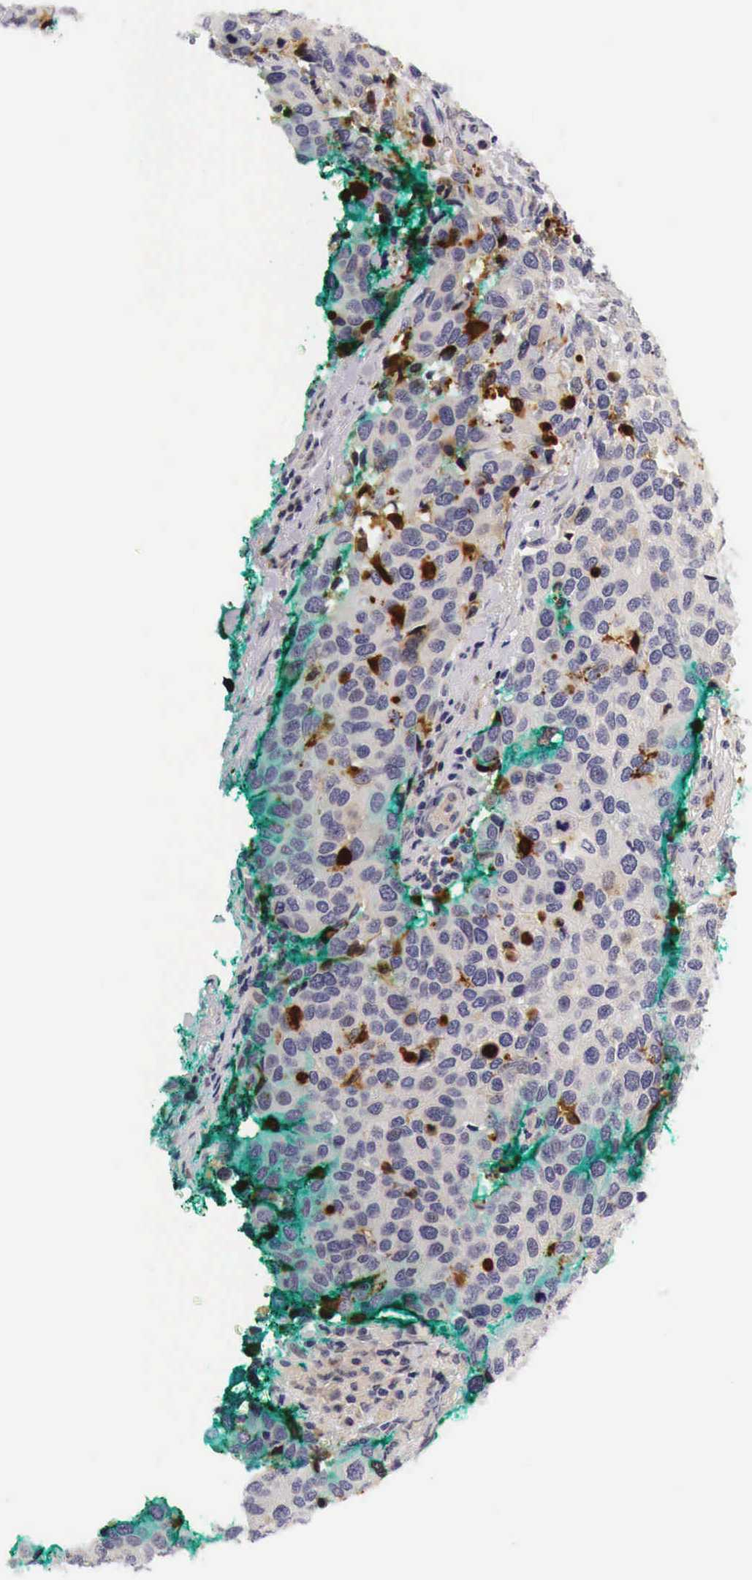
{"staining": {"intensity": "moderate", "quantity": "<25%", "location": "cytoplasmic/membranous"}, "tissue": "cervical cancer", "cell_type": "Tumor cells", "image_type": "cancer", "snomed": [{"axis": "morphology", "description": "Squamous cell carcinoma, NOS"}, {"axis": "topography", "description": "Cervix"}], "caption": "A low amount of moderate cytoplasmic/membranous positivity is present in about <25% of tumor cells in squamous cell carcinoma (cervical) tissue. The staining is performed using DAB brown chromogen to label protein expression. The nuclei are counter-stained blue using hematoxylin.", "gene": "CASP3", "patient": {"sex": "female", "age": 54}}